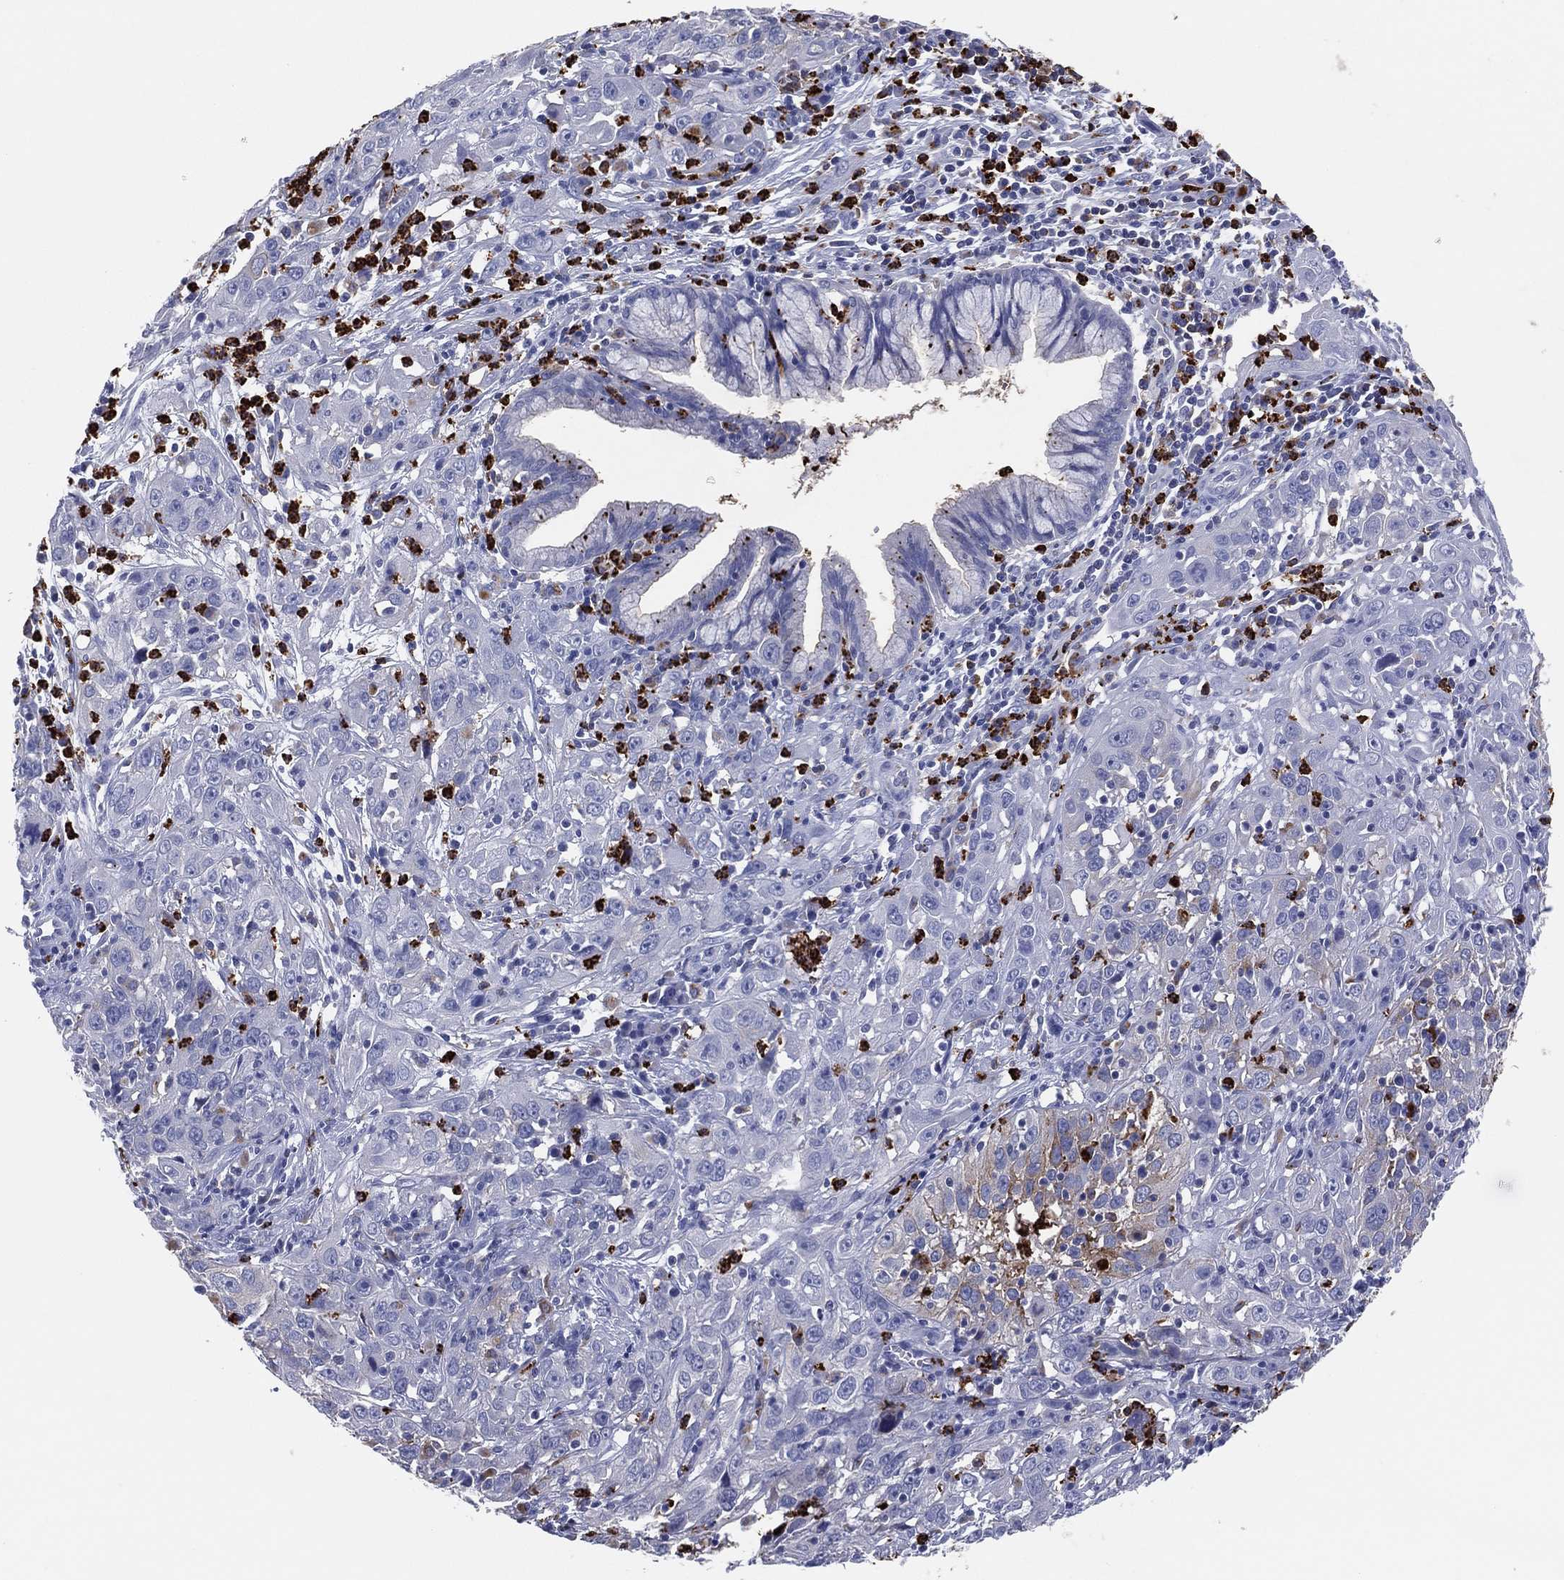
{"staining": {"intensity": "negative", "quantity": "none", "location": "none"}, "tissue": "cervical cancer", "cell_type": "Tumor cells", "image_type": "cancer", "snomed": [{"axis": "morphology", "description": "Squamous cell carcinoma, NOS"}, {"axis": "topography", "description": "Cervix"}], "caption": "Tumor cells show no significant staining in cervical cancer (squamous cell carcinoma). The staining is performed using DAB brown chromogen with nuclei counter-stained in using hematoxylin.", "gene": "PLAC8", "patient": {"sex": "female", "age": 32}}